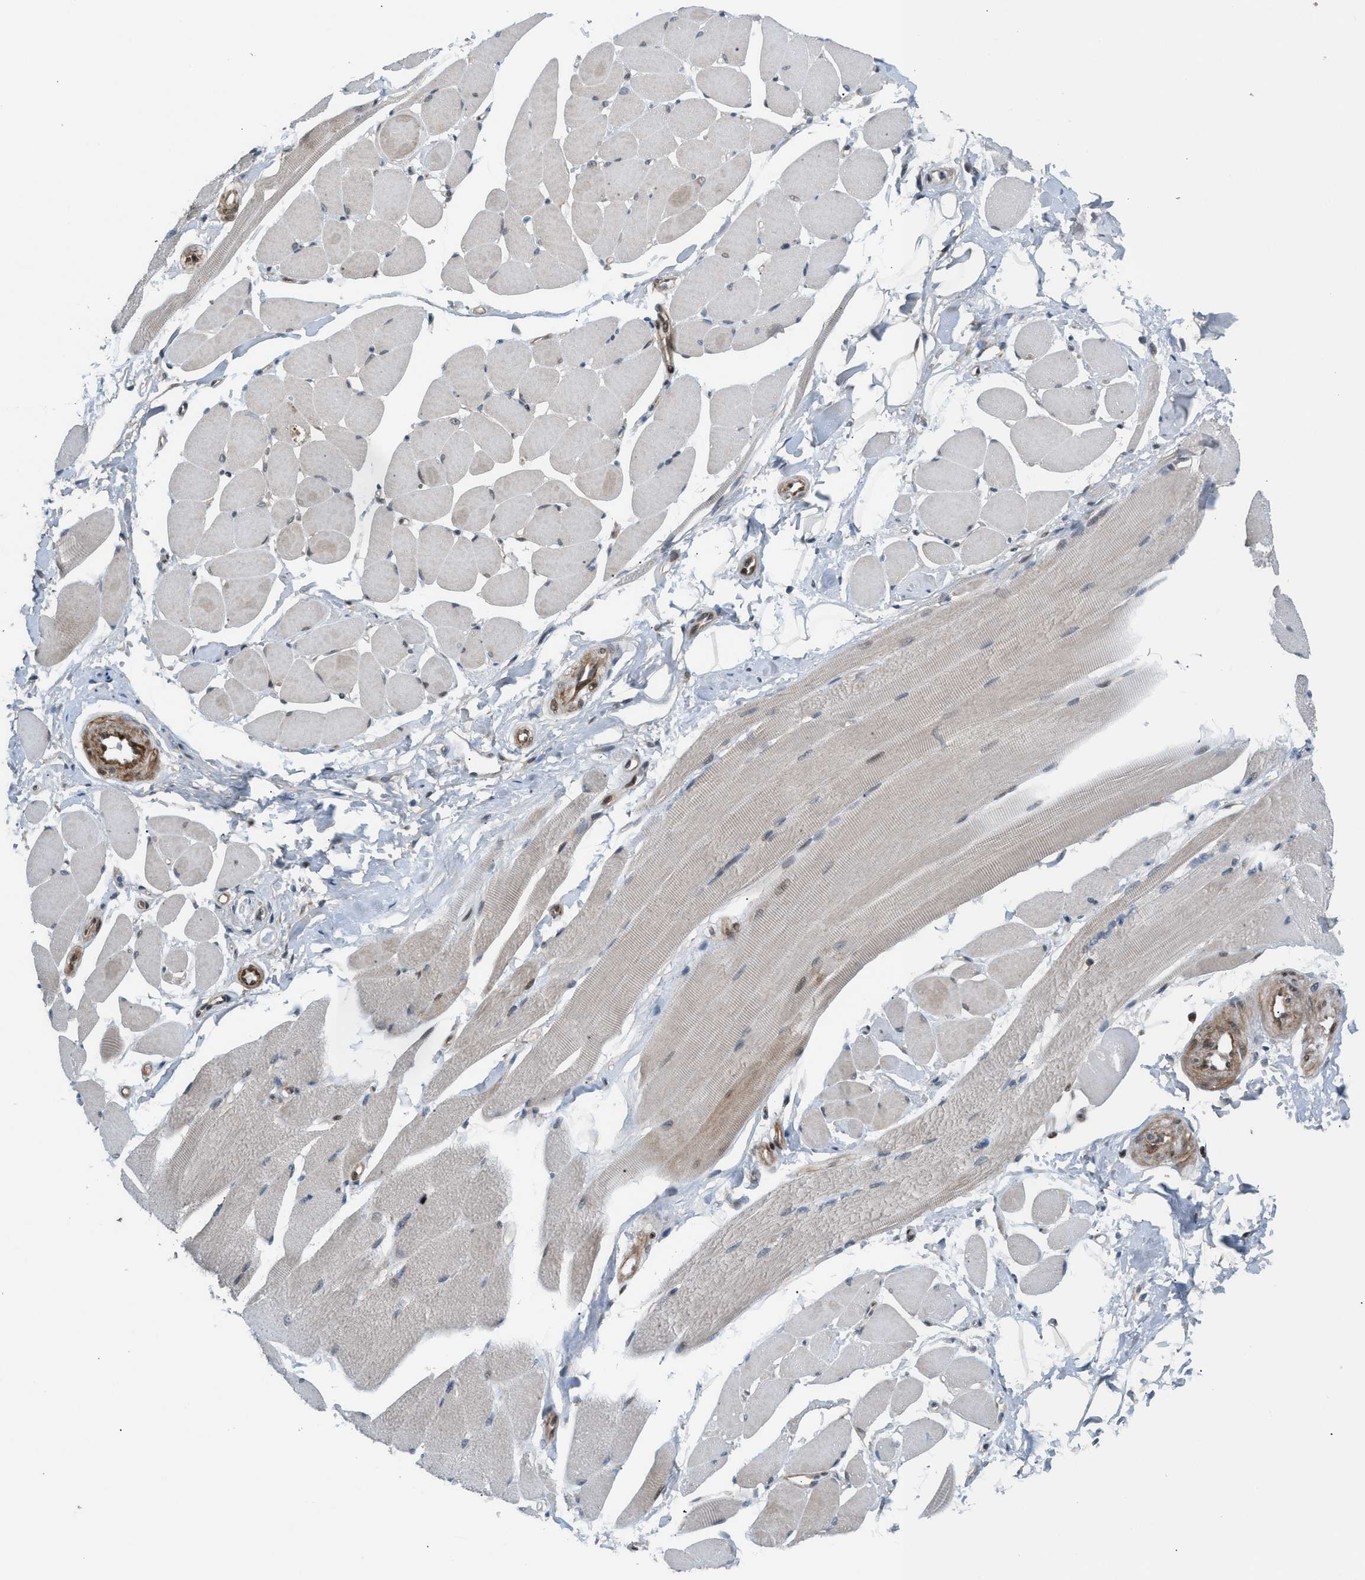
{"staining": {"intensity": "weak", "quantity": "<25%", "location": "cytoplasmic/membranous,nuclear"}, "tissue": "skeletal muscle", "cell_type": "Myocytes", "image_type": "normal", "snomed": [{"axis": "morphology", "description": "Normal tissue, NOS"}, {"axis": "topography", "description": "Skeletal muscle"}, {"axis": "topography", "description": "Peripheral nerve tissue"}], "caption": "Immunohistochemistry of unremarkable skeletal muscle demonstrates no expression in myocytes. (Brightfield microscopy of DAB IHC at high magnification).", "gene": "ZNF276", "patient": {"sex": "female", "age": 84}}